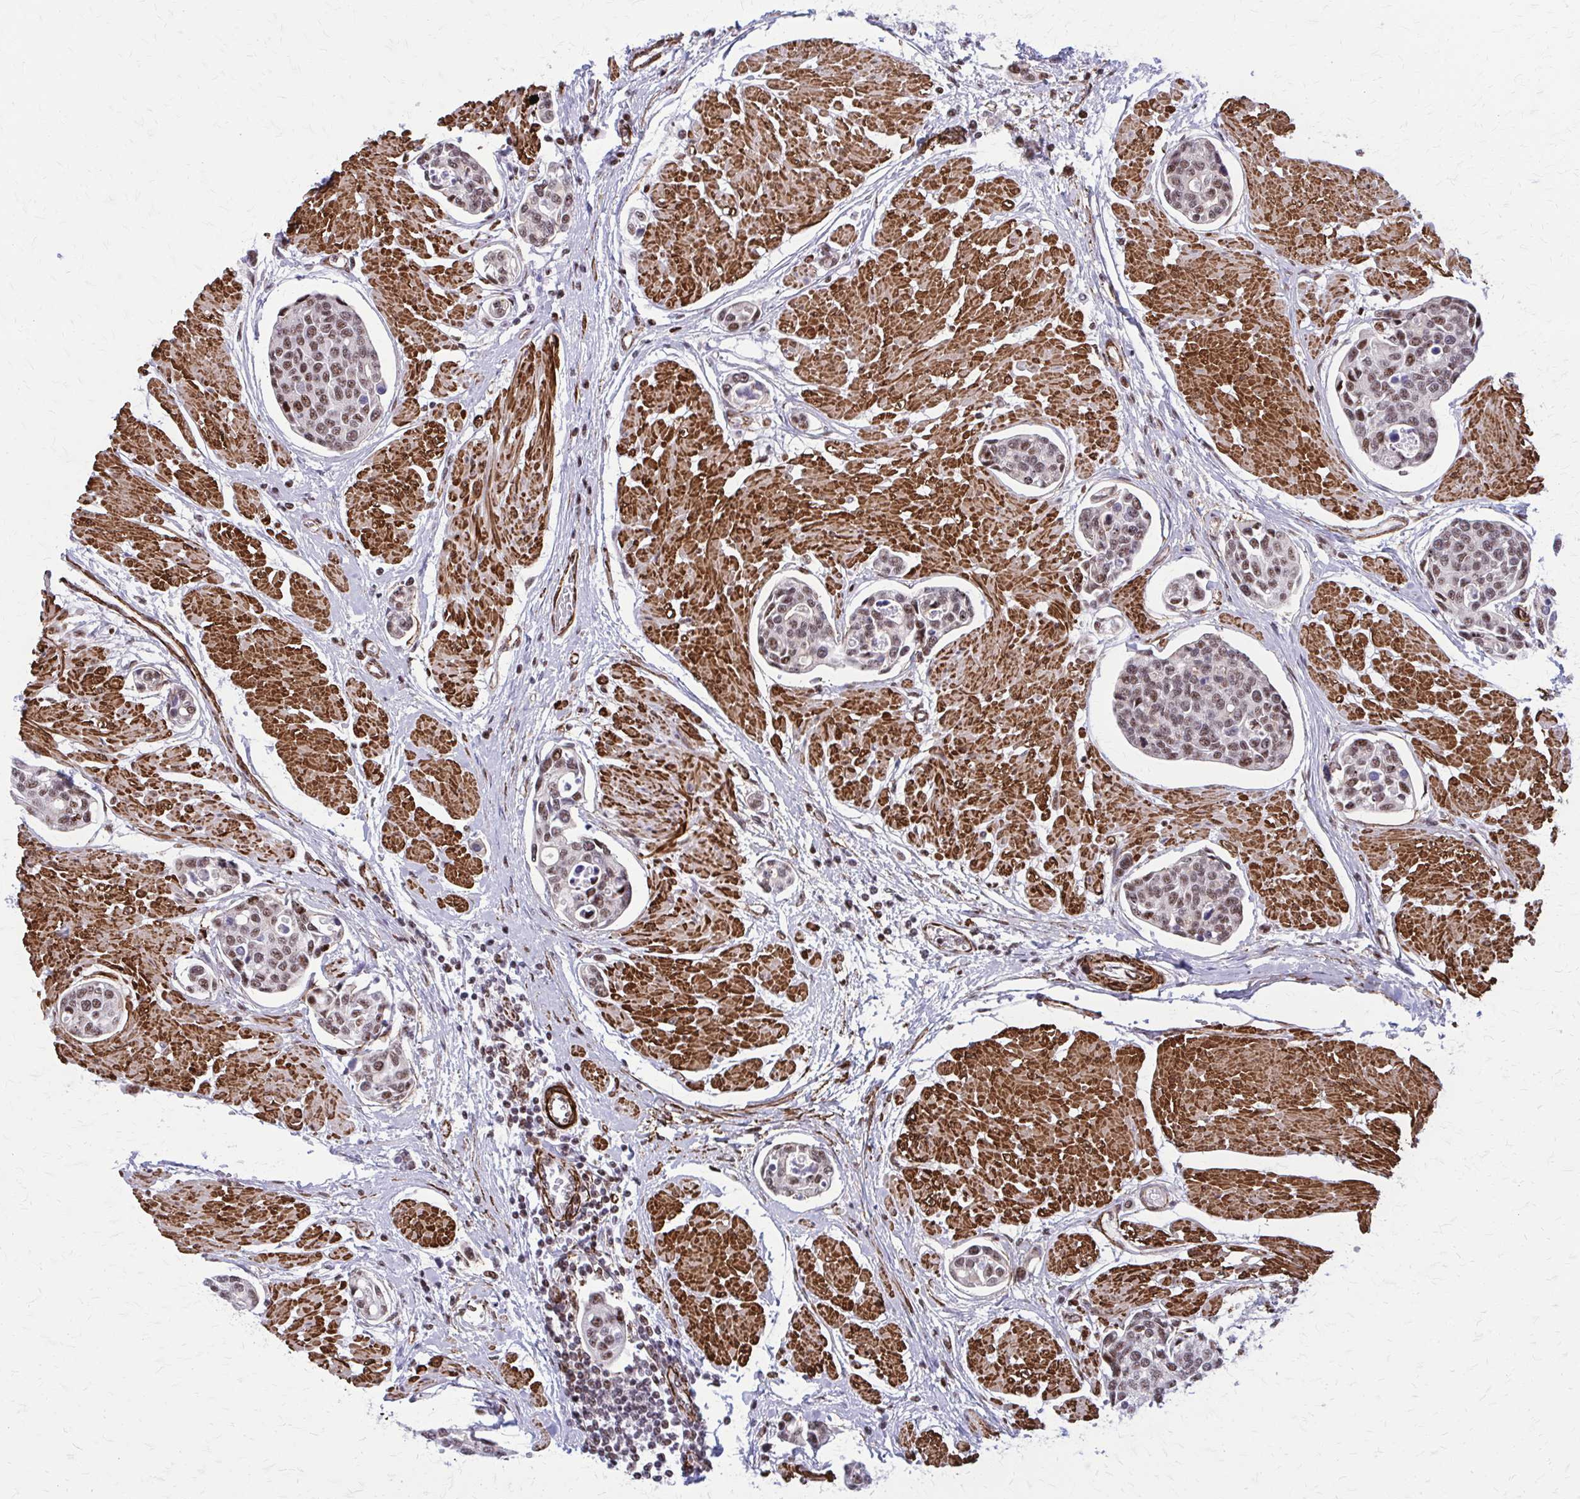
{"staining": {"intensity": "moderate", "quantity": ">75%", "location": "nuclear"}, "tissue": "urothelial cancer", "cell_type": "Tumor cells", "image_type": "cancer", "snomed": [{"axis": "morphology", "description": "Urothelial carcinoma, High grade"}, {"axis": "topography", "description": "Urinary bladder"}], "caption": "Immunohistochemistry photomicrograph of neoplastic tissue: urothelial cancer stained using immunohistochemistry (IHC) reveals medium levels of moderate protein expression localized specifically in the nuclear of tumor cells, appearing as a nuclear brown color.", "gene": "NRBF2", "patient": {"sex": "male", "age": 78}}